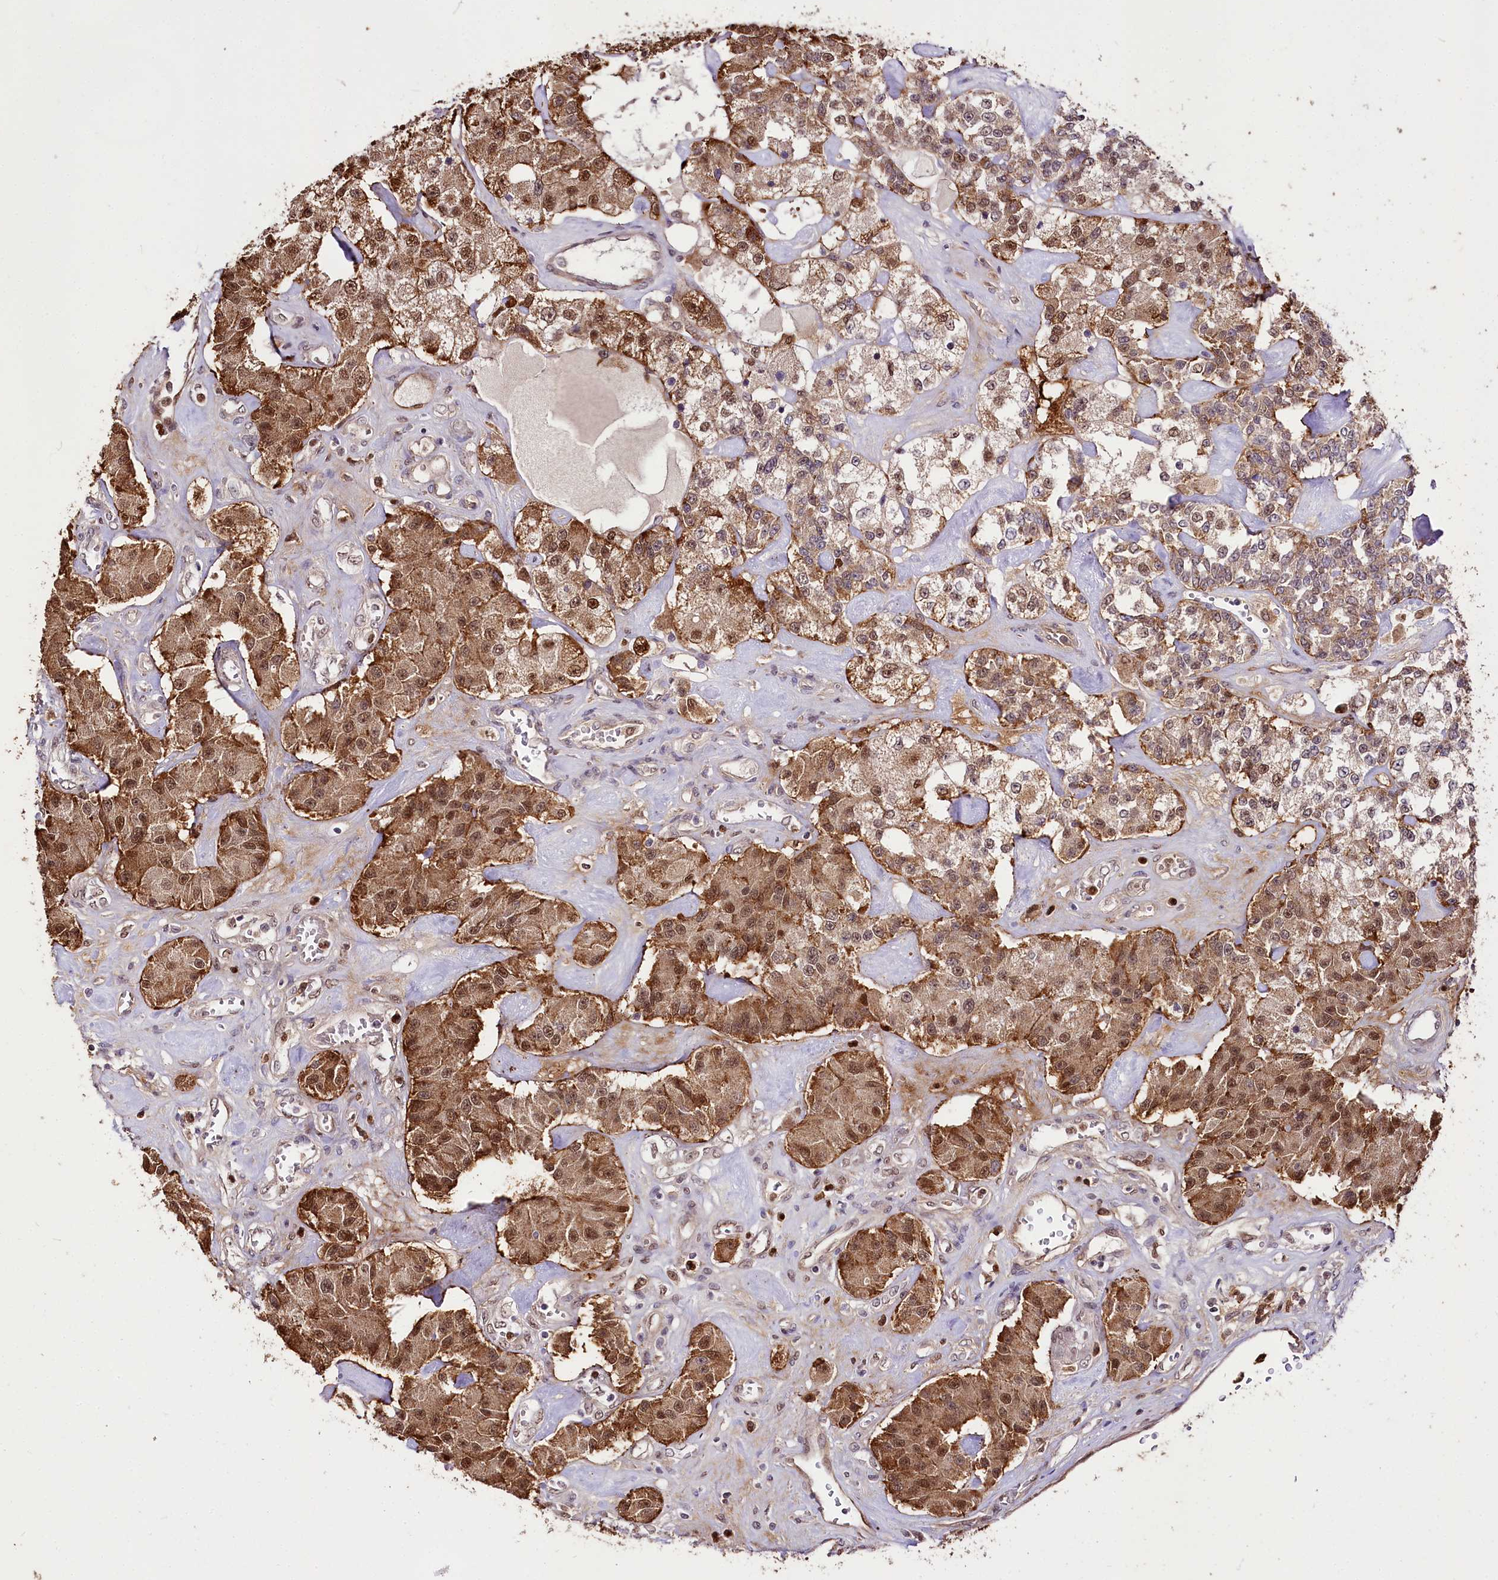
{"staining": {"intensity": "strong", "quantity": ">75%", "location": "cytoplasmic/membranous,nuclear"}, "tissue": "carcinoid", "cell_type": "Tumor cells", "image_type": "cancer", "snomed": [{"axis": "morphology", "description": "Carcinoid, malignant, NOS"}, {"axis": "topography", "description": "Pancreas"}], "caption": "About >75% of tumor cells in human carcinoid (malignant) display strong cytoplasmic/membranous and nuclear protein expression as visualized by brown immunohistochemical staining.", "gene": "GNL3L", "patient": {"sex": "male", "age": 41}}